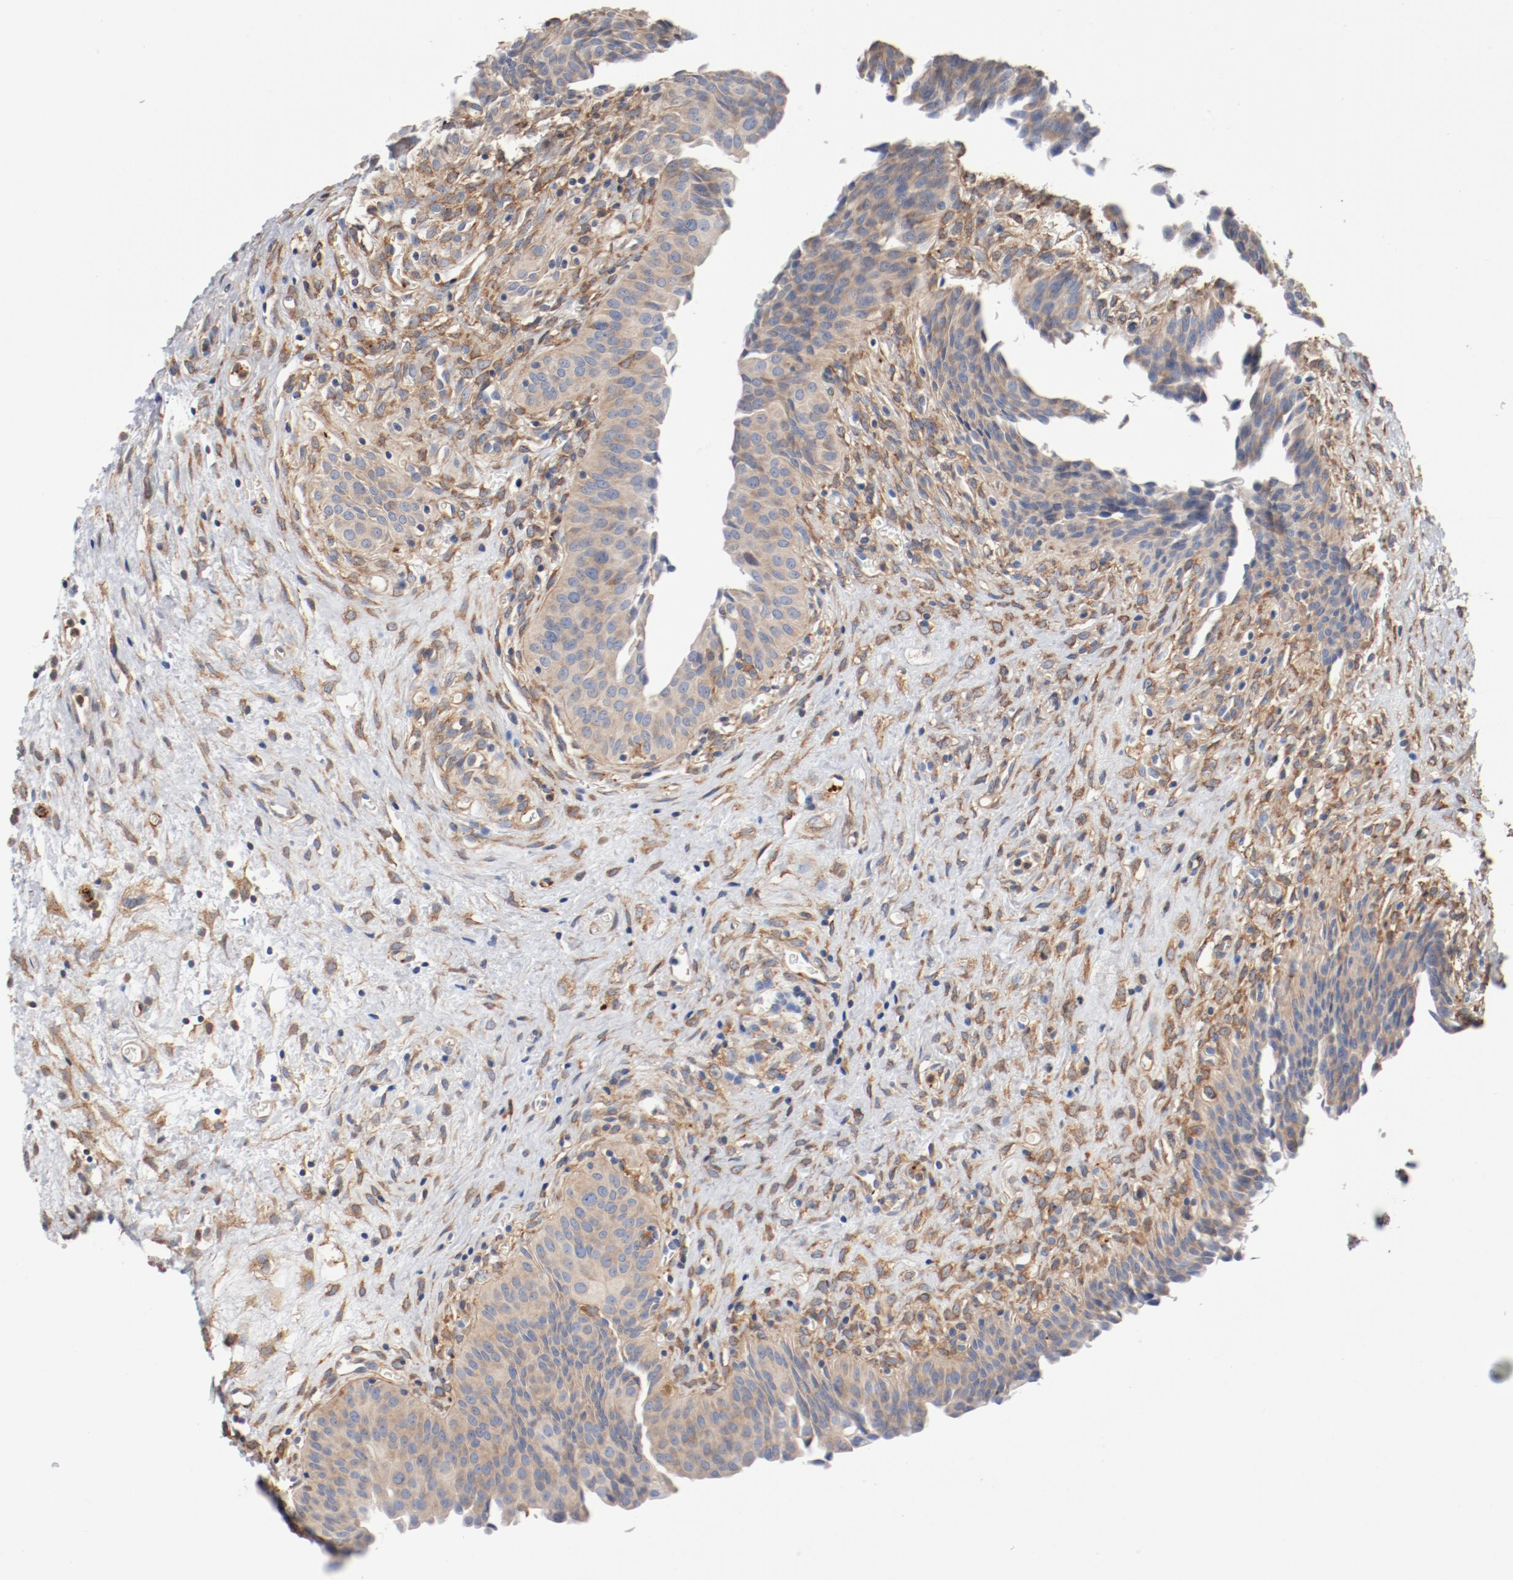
{"staining": {"intensity": "weak", "quantity": "25%-75%", "location": "cytoplasmic/membranous"}, "tissue": "urinary bladder", "cell_type": "Urothelial cells", "image_type": "normal", "snomed": [{"axis": "morphology", "description": "Normal tissue, NOS"}, {"axis": "morphology", "description": "Dysplasia, NOS"}, {"axis": "topography", "description": "Urinary bladder"}], "caption": "Human urinary bladder stained with a brown dye shows weak cytoplasmic/membranous positive positivity in about 25%-75% of urothelial cells.", "gene": "ILK", "patient": {"sex": "male", "age": 35}}